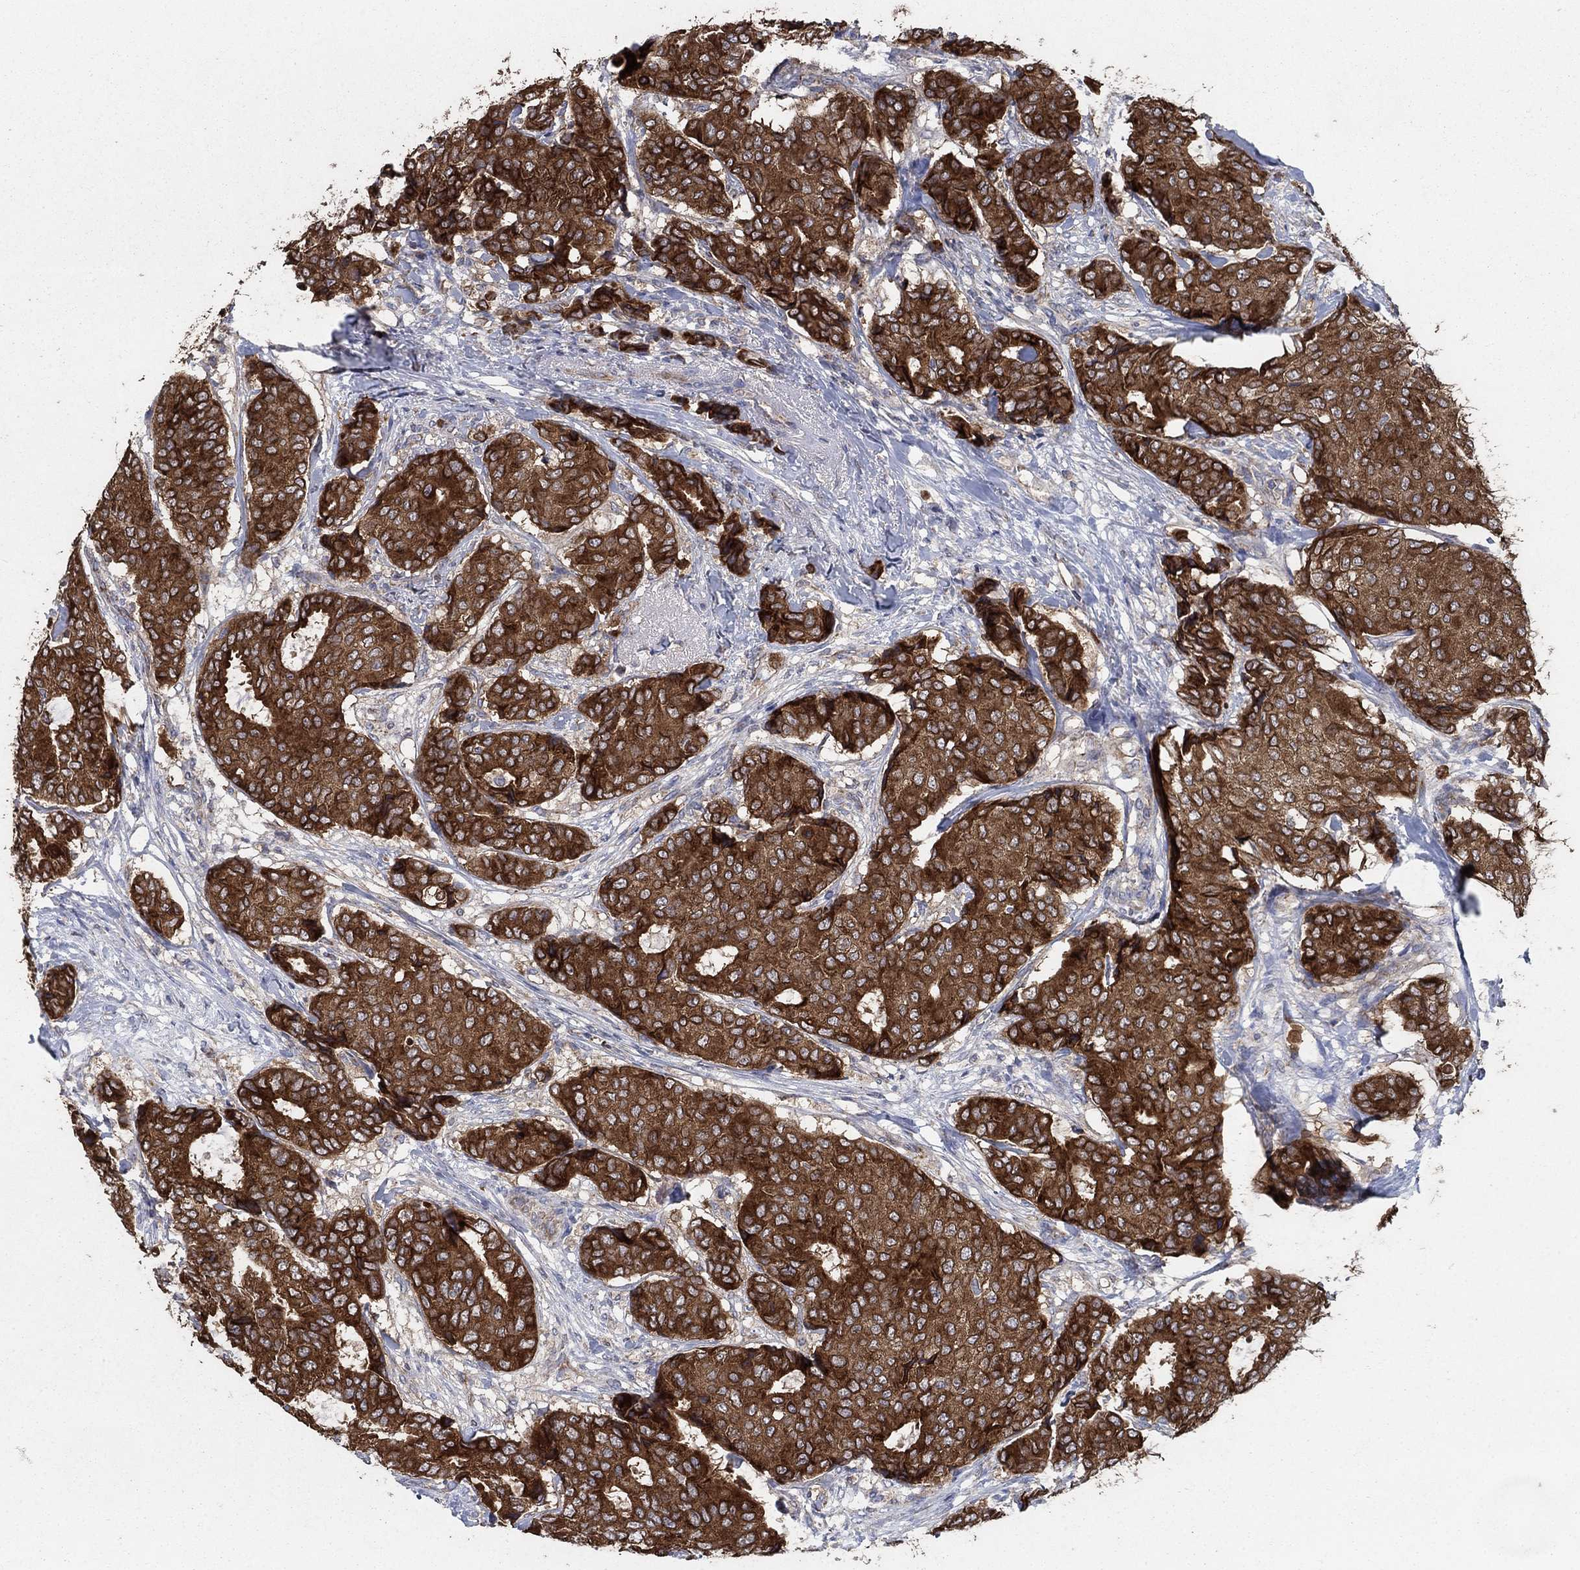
{"staining": {"intensity": "strong", "quantity": ">75%", "location": "cytoplasmic/membranous"}, "tissue": "breast cancer", "cell_type": "Tumor cells", "image_type": "cancer", "snomed": [{"axis": "morphology", "description": "Duct carcinoma"}, {"axis": "topography", "description": "Breast"}], "caption": "Strong cytoplasmic/membranous protein staining is identified in about >75% of tumor cells in breast invasive ductal carcinoma. The staining was performed using DAB (3,3'-diaminobenzidine) to visualize the protein expression in brown, while the nuclei were stained in blue with hematoxylin (Magnification: 20x).", "gene": "HID1", "patient": {"sex": "female", "age": 75}}